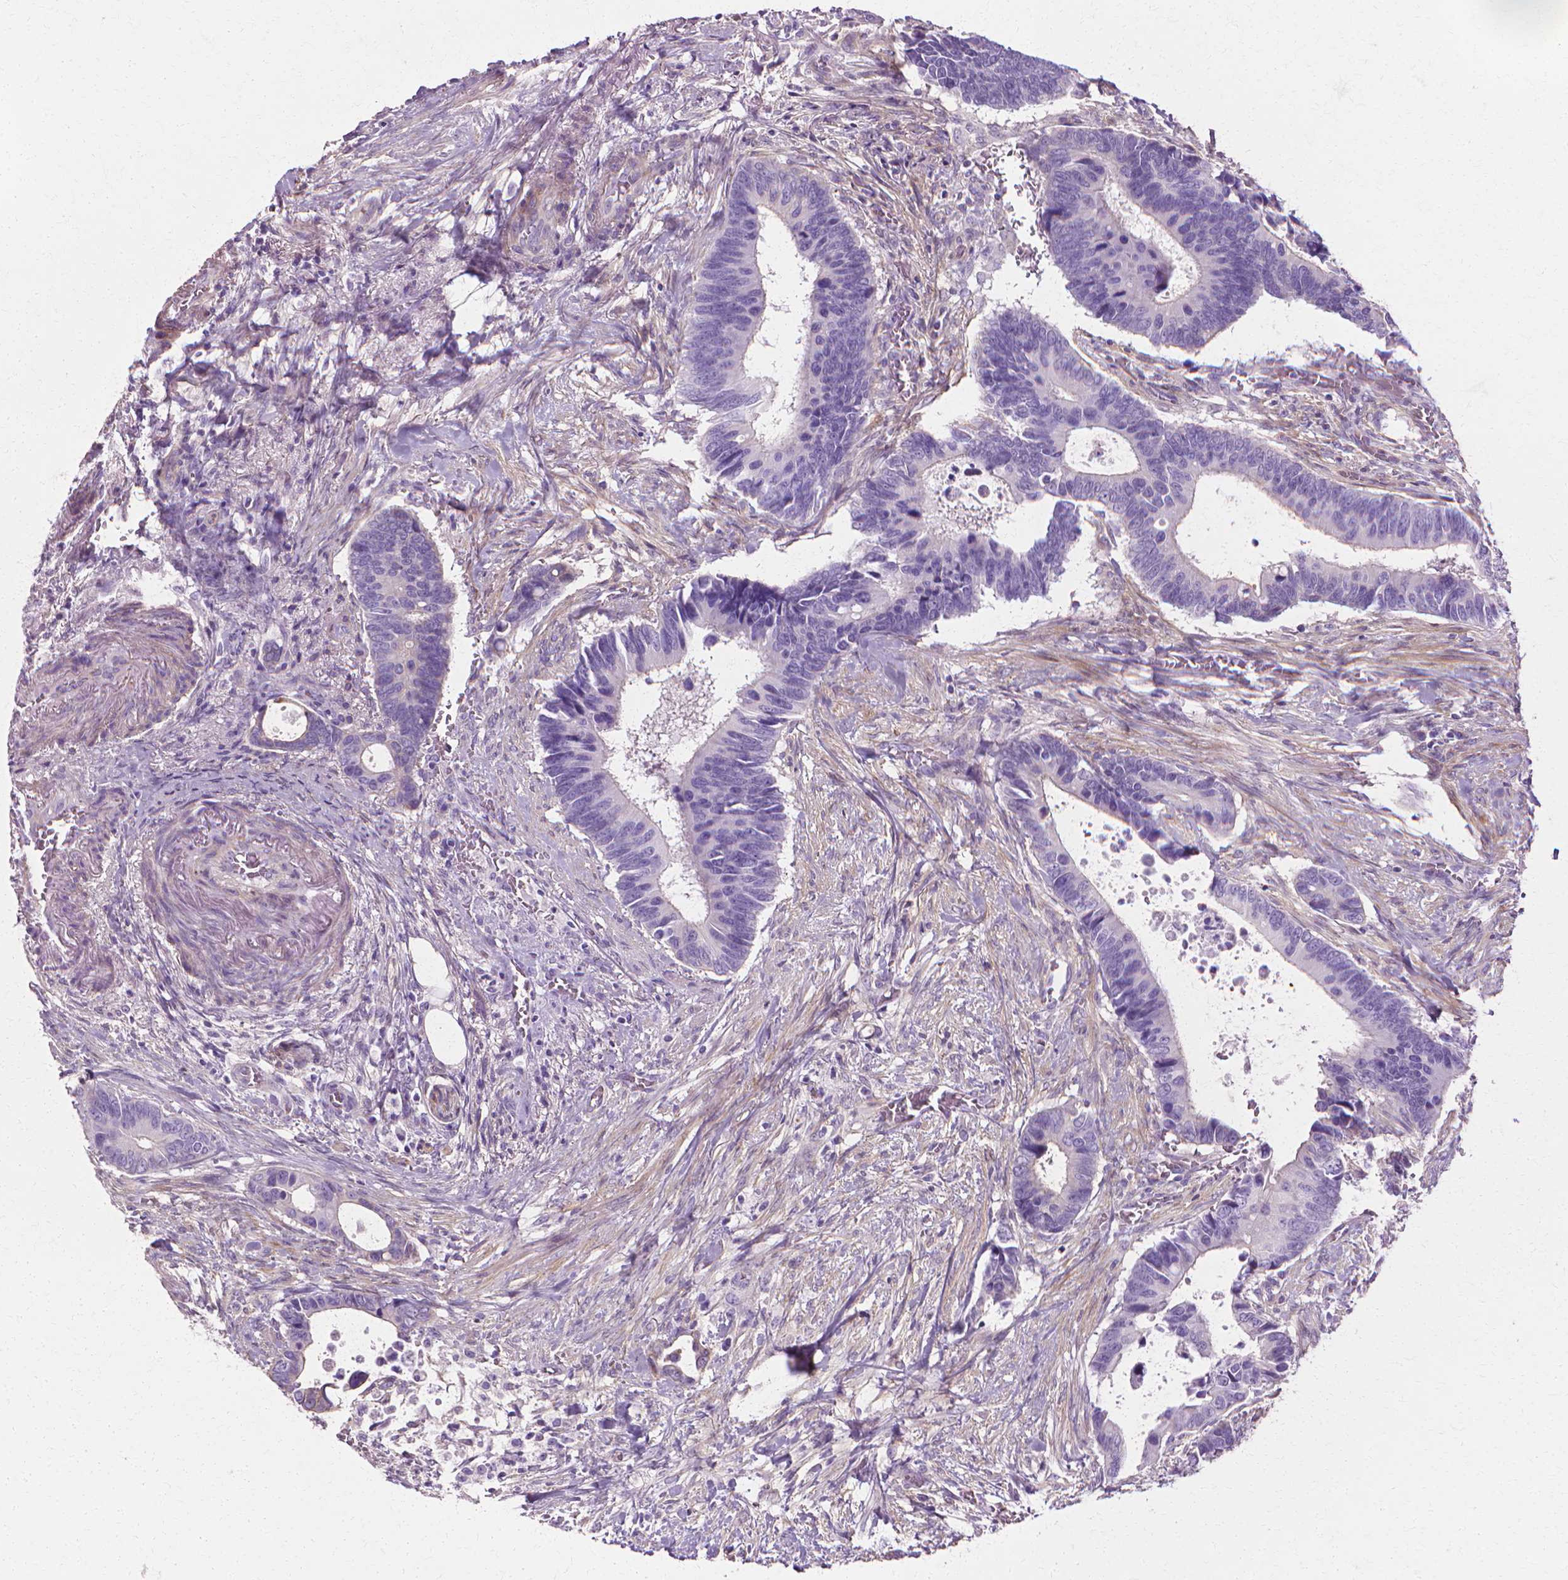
{"staining": {"intensity": "negative", "quantity": "none", "location": "none"}, "tissue": "colorectal cancer", "cell_type": "Tumor cells", "image_type": "cancer", "snomed": [{"axis": "morphology", "description": "Adenocarcinoma, NOS"}, {"axis": "topography", "description": "Colon"}], "caption": "Immunohistochemical staining of colorectal adenocarcinoma shows no significant expression in tumor cells. Nuclei are stained in blue.", "gene": "CFAP157", "patient": {"sex": "male", "age": 49}}